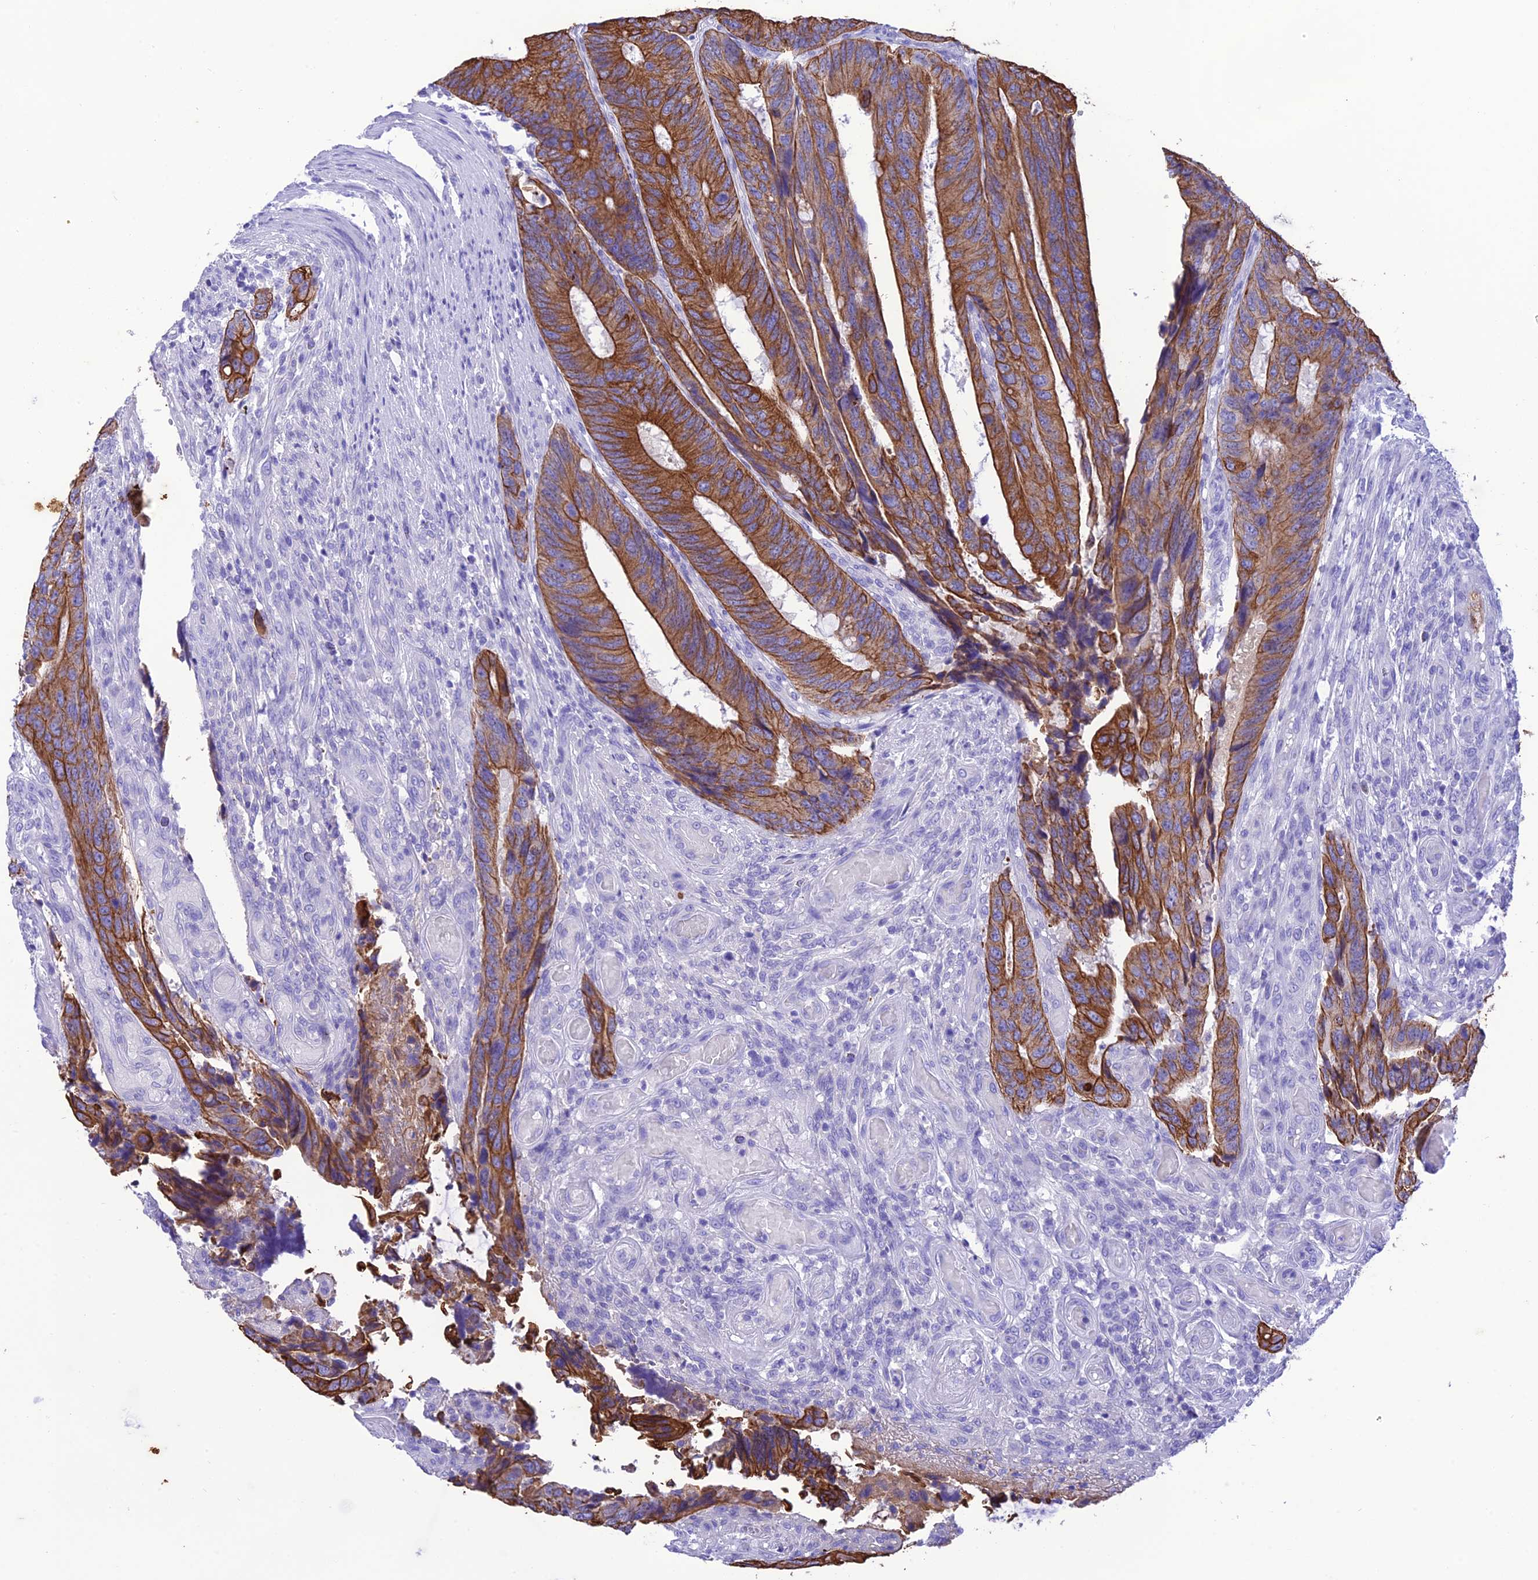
{"staining": {"intensity": "strong", "quantity": ">75%", "location": "cytoplasmic/membranous"}, "tissue": "colorectal cancer", "cell_type": "Tumor cells", "image_type": "cancer", "snomed": [{"axis": "morphology", "description": "Adenocarcinoma, NOS"}, {"axis": "topography", "description": "Colon"}], "caption": "Strong cytoplasmic/membranous protein staining is identified in approximately >75% of tumor cells in colorectal cancer (adenocarcinoma). (DAB (3,3'-diaminobenzidine) IHC, brown staining for protein, blue staining for nuclei).", "gene": "VPS52", "patient": {"sex": "male", "age": 87}}